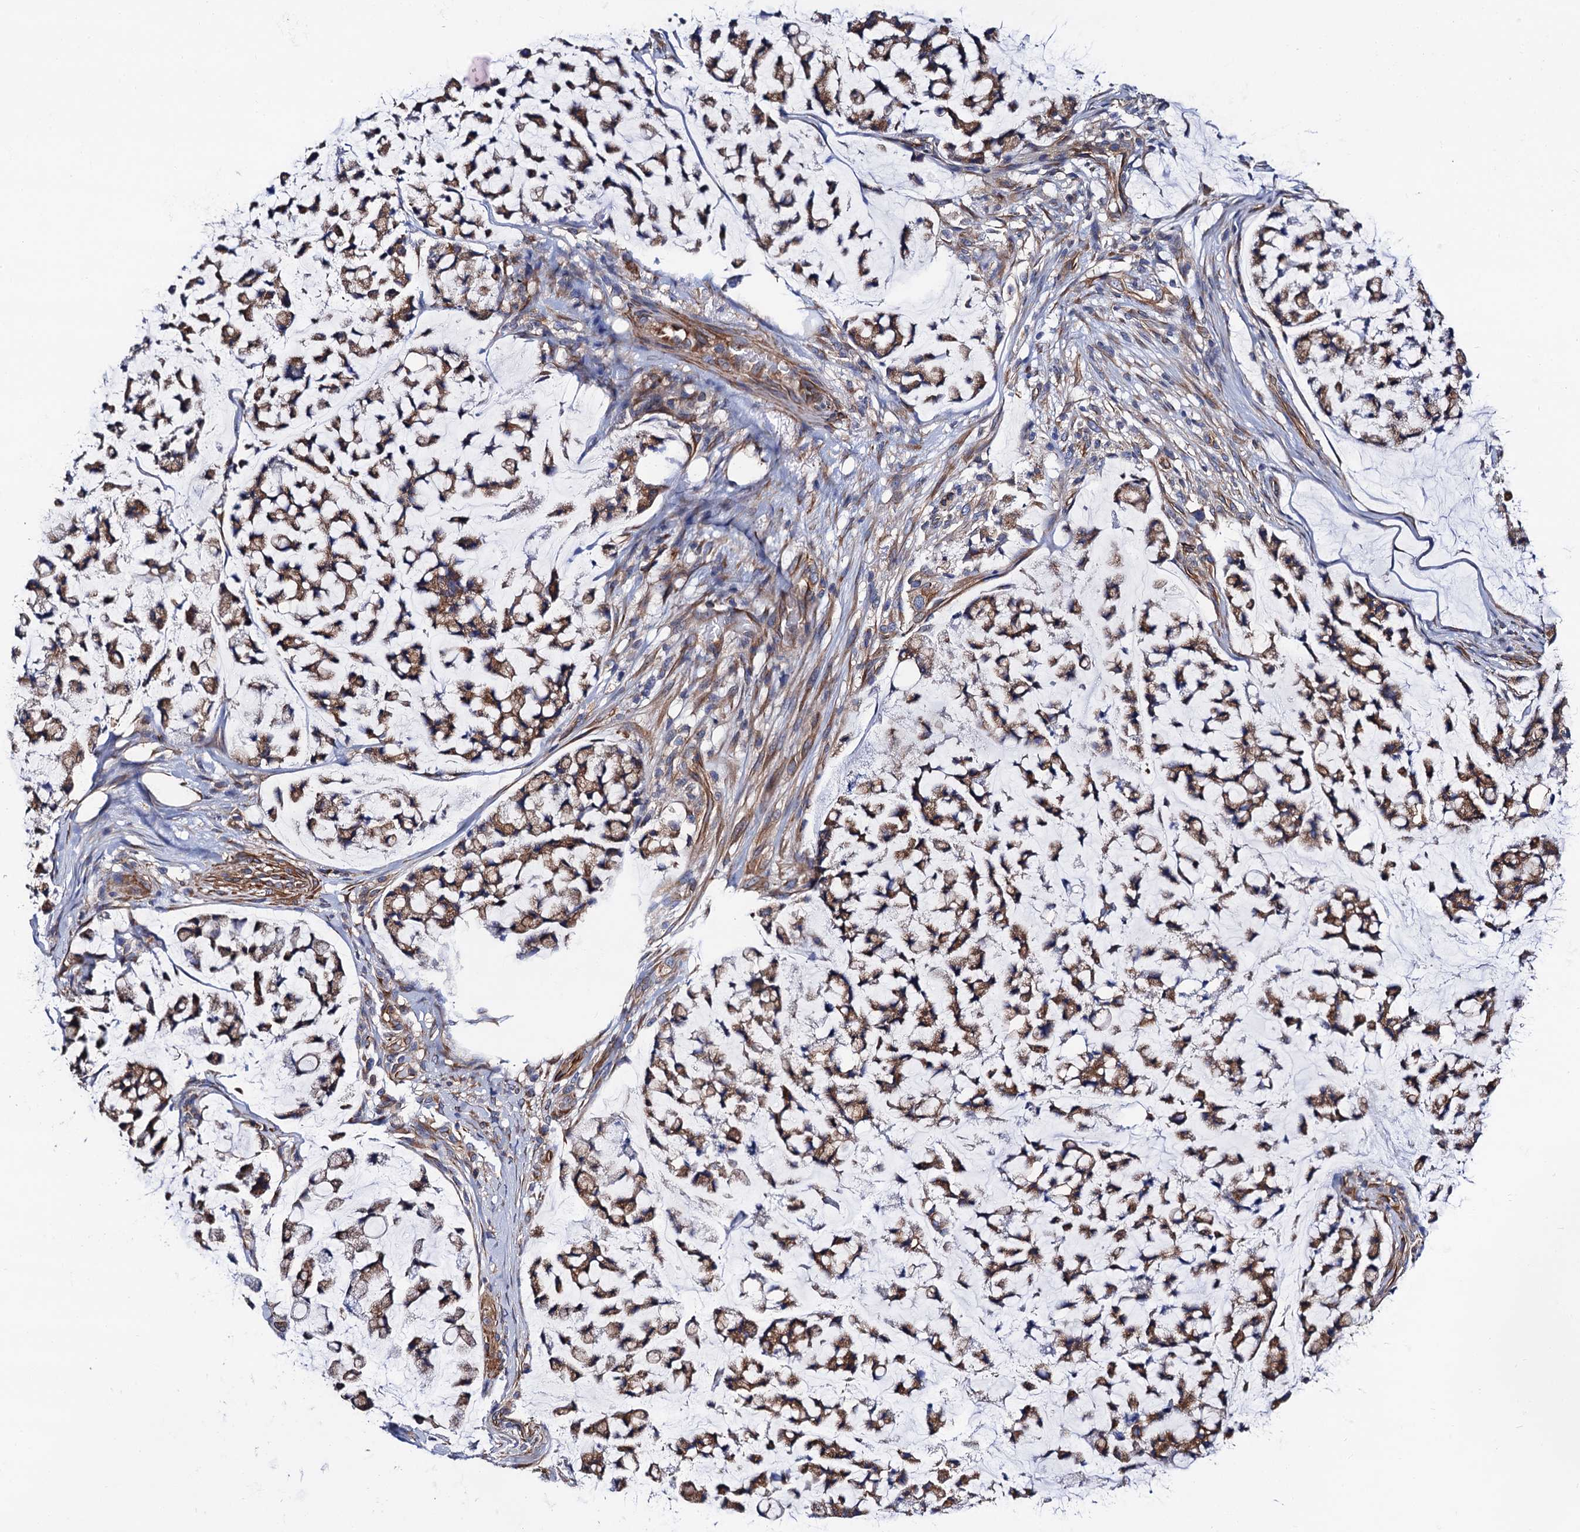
{"staining": {"intensity": "moderate", "quantity": "25%-75%", "location": "cytoplasmic/membranous"}, "tissue": "stomach cancer", "cell_type": "Tumor cells", "image_type": "cancer", "snomed": [{"axis": "morphology", "description": "Adenocarcinoma, NOS"}, {"axis": "topography", "description": "Stomach, lower"}], "caption": "A medium amount of moderate cytoplasmic/membranous positivity is seen in approximately 25%-75% of tumor cells in adenocarcinoma (stomach) tissue.", "gene": "ZDHHC18", "patient": {"sex": "male", "age": 67}}